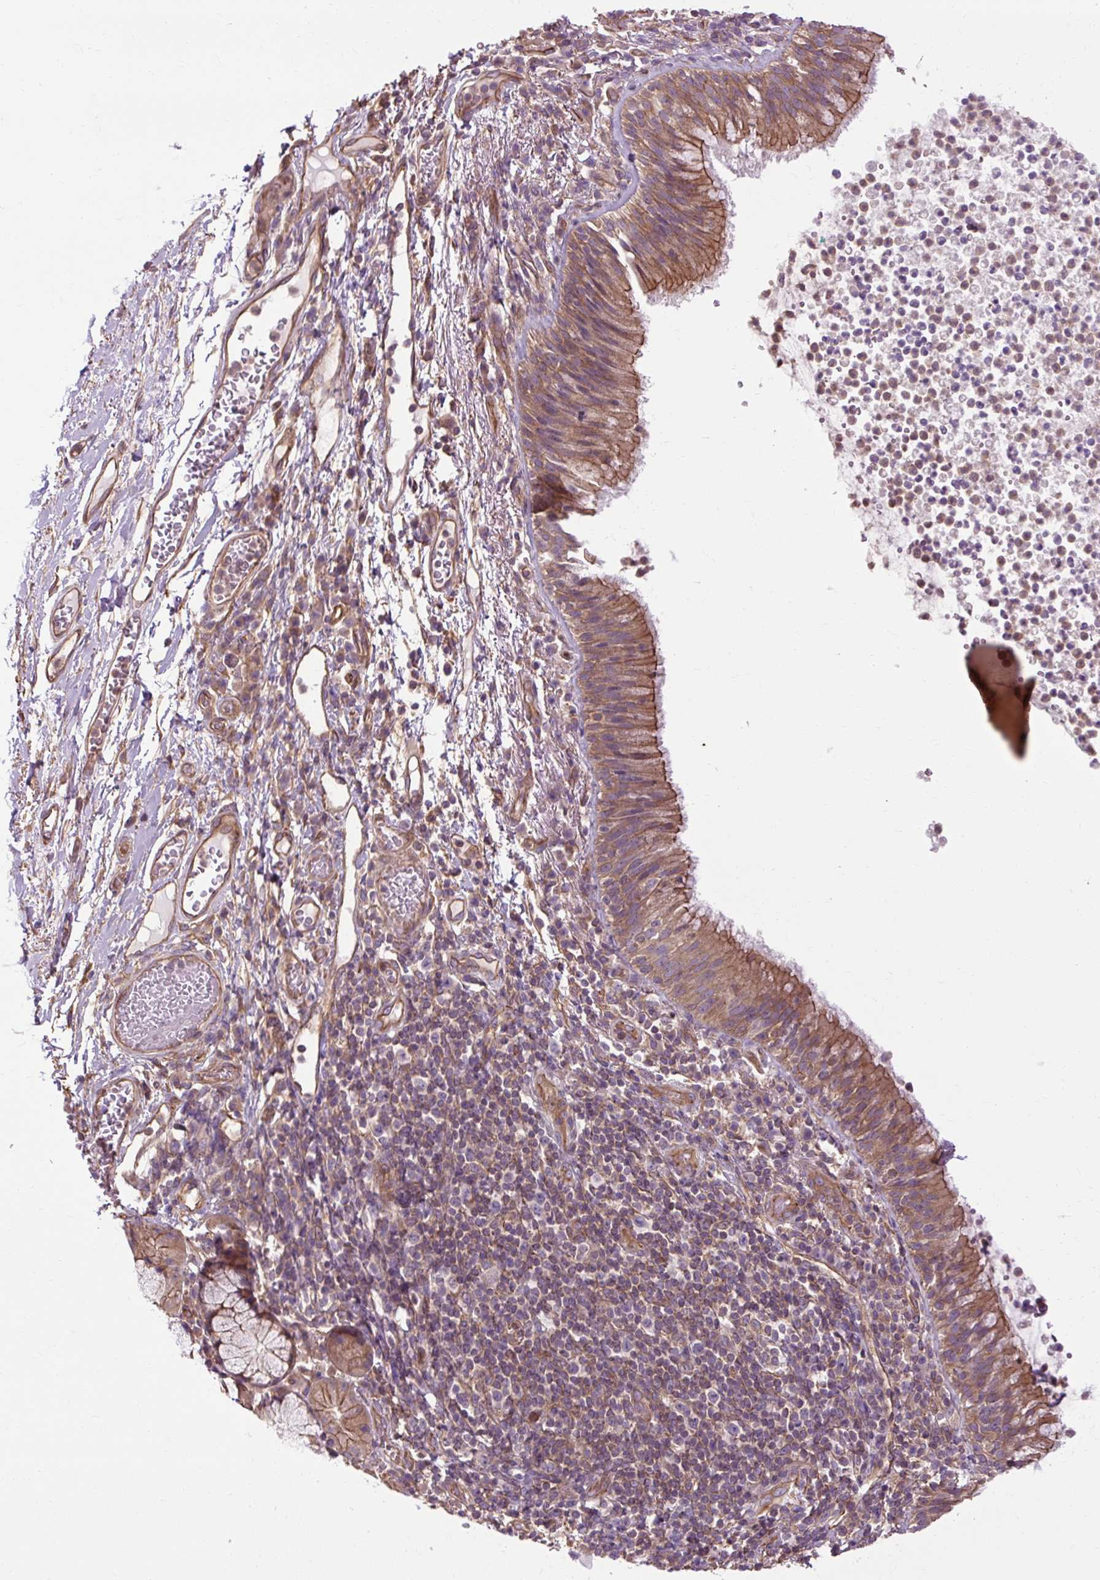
{"staining": {"intensity": "moderate", "quantity": ">75%", "location": "cytoplasmic/membranous"}, "tissue": "bronchus", "cell_type": "Respiratory epithelial cells", "image_type": "normal", "snomed": [{"axis": "morphology", "description": "Normal tissue, NOS"}, {"axis": "topography", "description": "Cartilage tissue"}, {"axis": "topography", "description": "Bronchus"}], "caption": "Protein staining reveals moderate cytoplasmic/membranous positivity in about >75% of respiratory epithelial cells in unremarkable bronchus.", "gene": "CCDC93", "patient": {"sex": "male", "age": 56}}